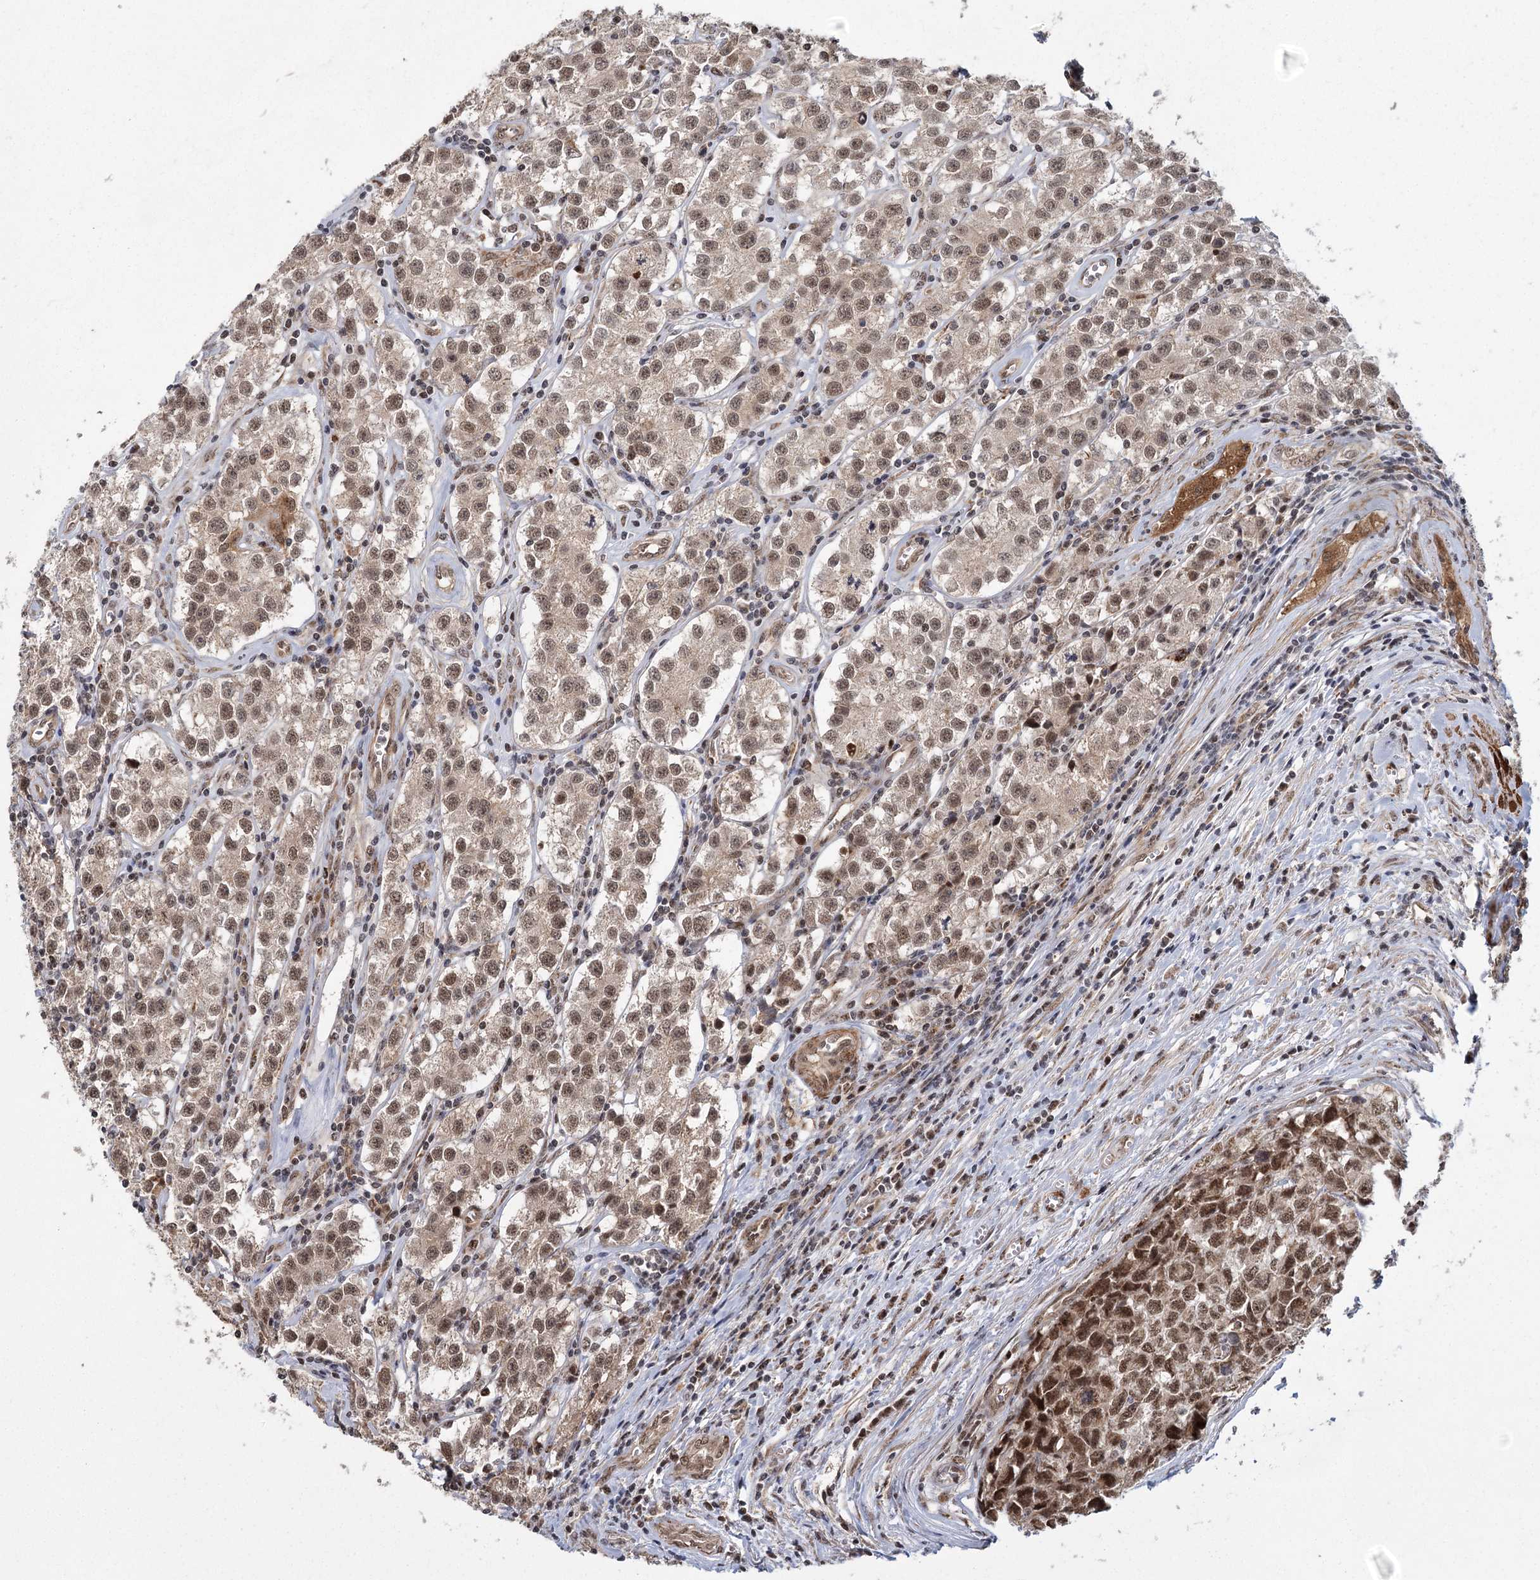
{"staining": {"intensity": "moderate", "quantity": ">75%", "location": "cytoplasmic/membranous,nuclear"}, "tissue": "testis cancer", "cell_type": "Tumor cells", "image_type": "cancer", "snomed": [{"axis": "morphology", "description": "Seminoma, NOS"}, {"axis": "morphology", "description": "Carcinoma, Embryonal, NOS"}, {"axis": "topography", "description": "Testis"}], "caption": "A high-resolution micrograph shows IHC staining of testis cancer (embryonal carcinoma), which demonstrates moderate cytoplasmic/membranous and nuclear expression in approximately >75% of tumor cells.", "gene": "ZCCHC24", "patient": {"sex": "male", "age": 43}}